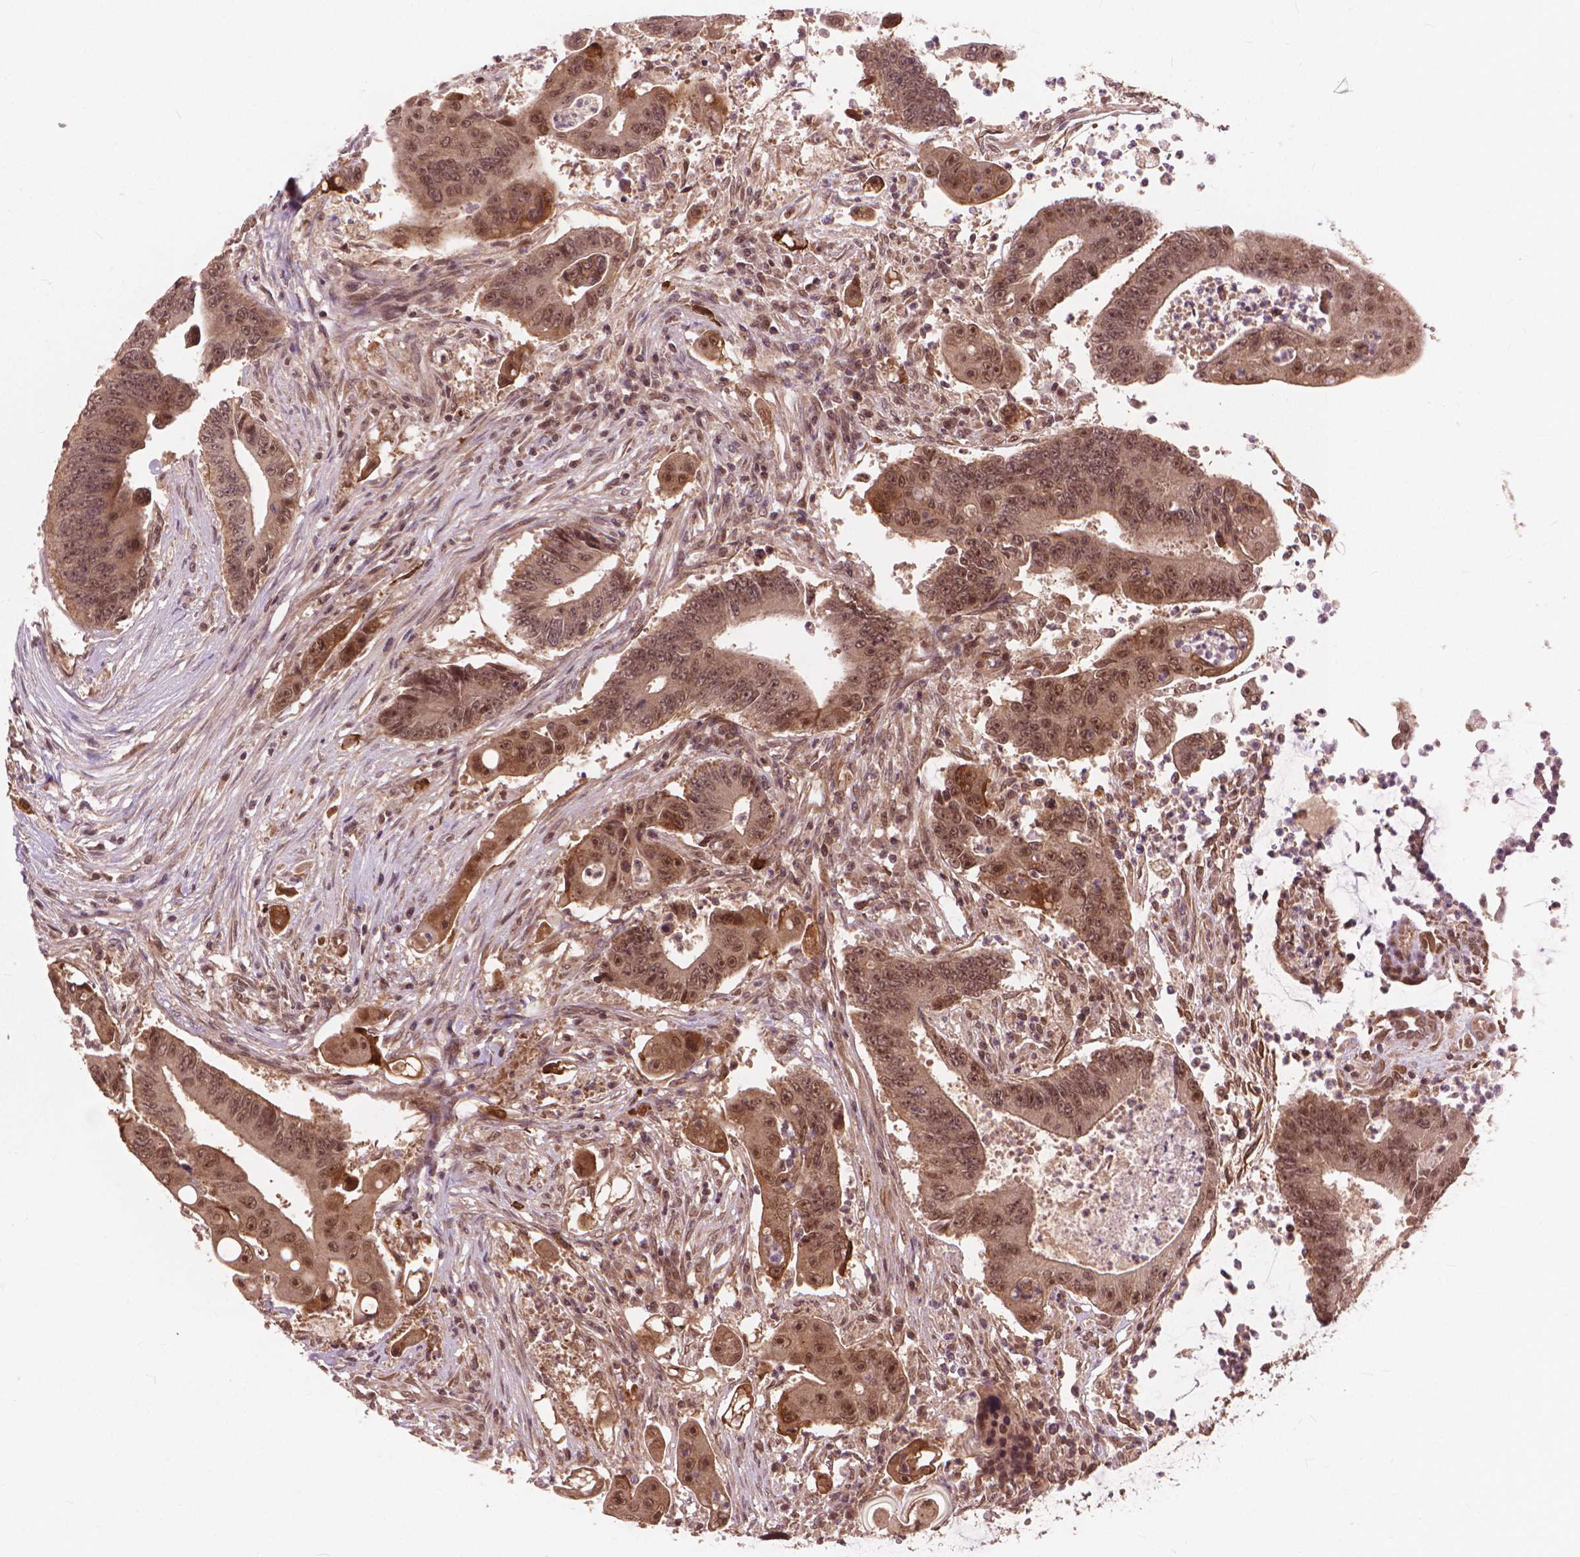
{"staining": {"intensity": "moderate", "quantity": ">75%", "location": "cytoplasmic/membranous,nuclear"}, "tissue": "colorectal cancer", "cell_type": "Tumor cells", "image_type": "cancer", "snomed": [{"axis": "morphology", "description": "Adenocarcinoma, NOS"}, {"axis": "topography", "description": "Rectum"}], "caption": "Colorectal cancer stained with immunohistochemistry reveals moderate cytoplasmic/membranous and nuclear expression in about >75% of tumor cells.", "gene": "SSU72", "patient": {"sex": "male", "age": 54}}